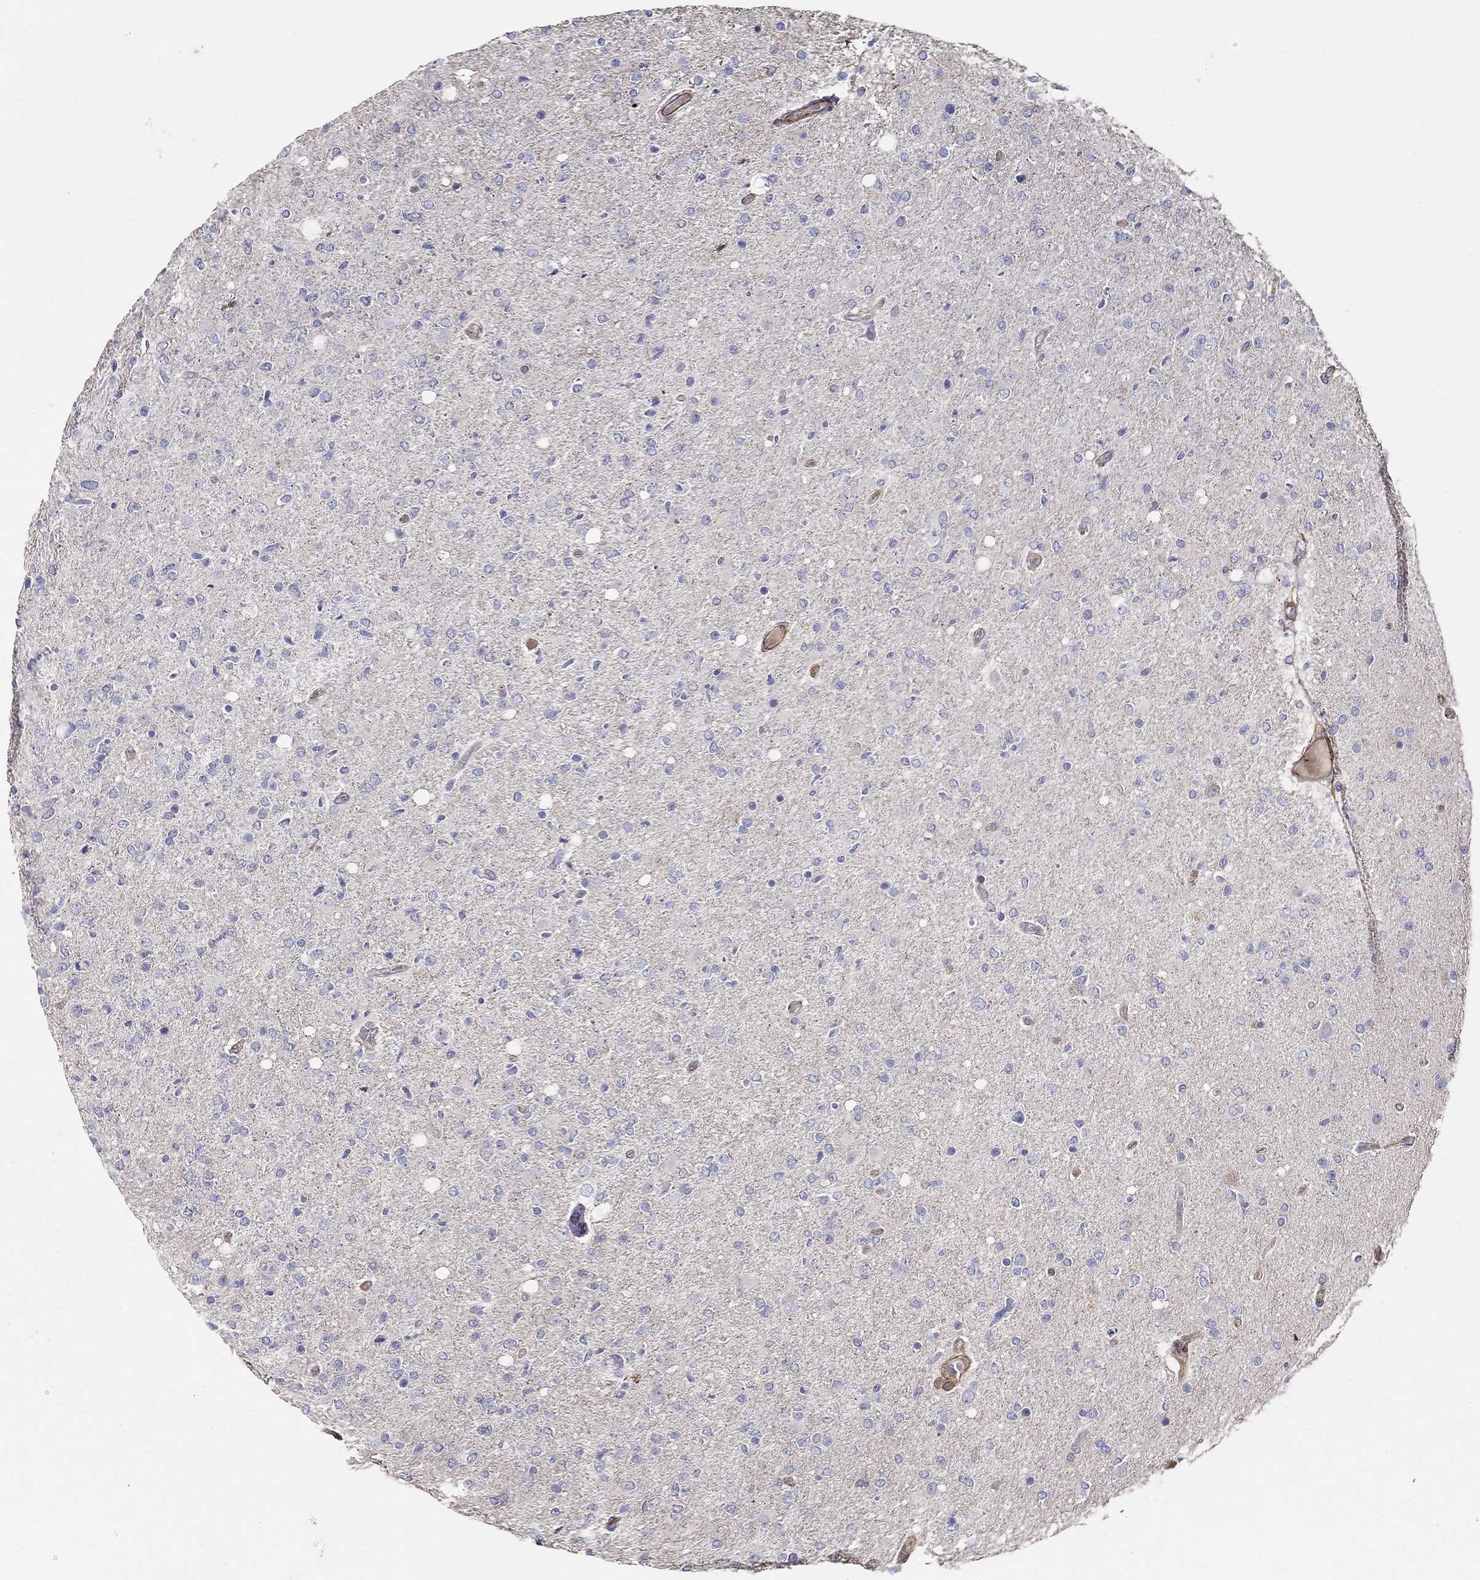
{"staining": {"intensity": "negative", "quantity": "none", "location": "none"}, "tissue": "glioma", "cell_type": "Tumor cells", "image_type": "cancer", "snomed": [{"axis": "morphology", "description": "Glioma, malignant, High grade"}, {"axis": "topography", "description": "Cerebral cortex"}], "caption": "Glioma was stained to show a protein in brown. There is no significant expression in tumor cells.", "gene": "NPHP1", "patient": {"sex": "male", "age": 70}}